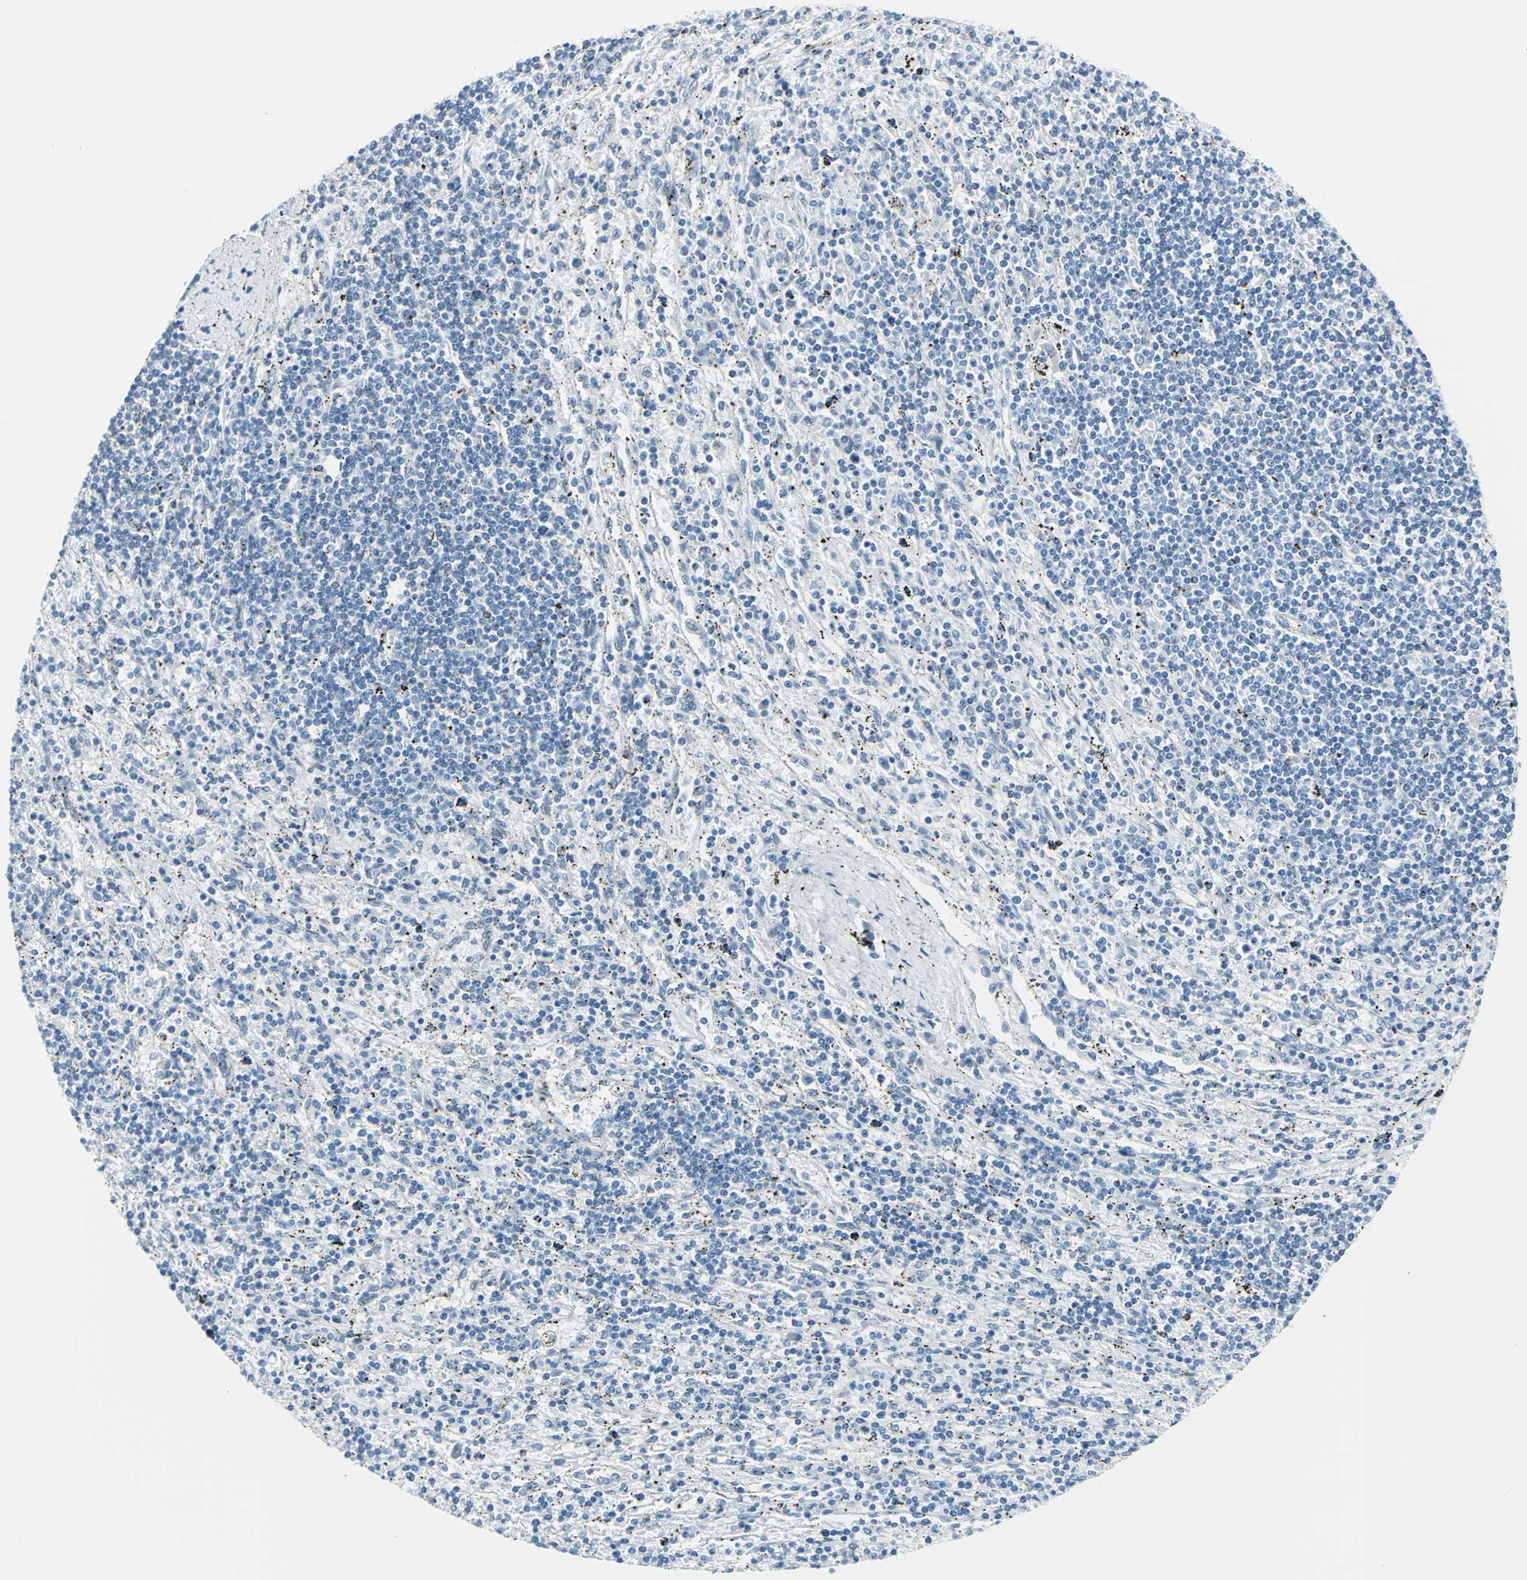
{"staining": {"intensity": "negative", "quantity": "none", "location": "none"}, "tissue": "lymphoma", "cell_type": "Tumor cells", "image_type": "cancer", "snomed": [{"axis": "morphology", "description": "Malignant lymphoma, non-Hodgkin's type, Low grade"}, {"axis": "topography", "description": "Spleen"}], "caption": "IHC photomicrograph of neoplastic tissue: lymphoma stained with DAB (3,3'-diaminobenzidine) shows no significant protein staining in tumor cells.", "gene": "CYB5A", "patient": {"sex": "male", "age": 76}}